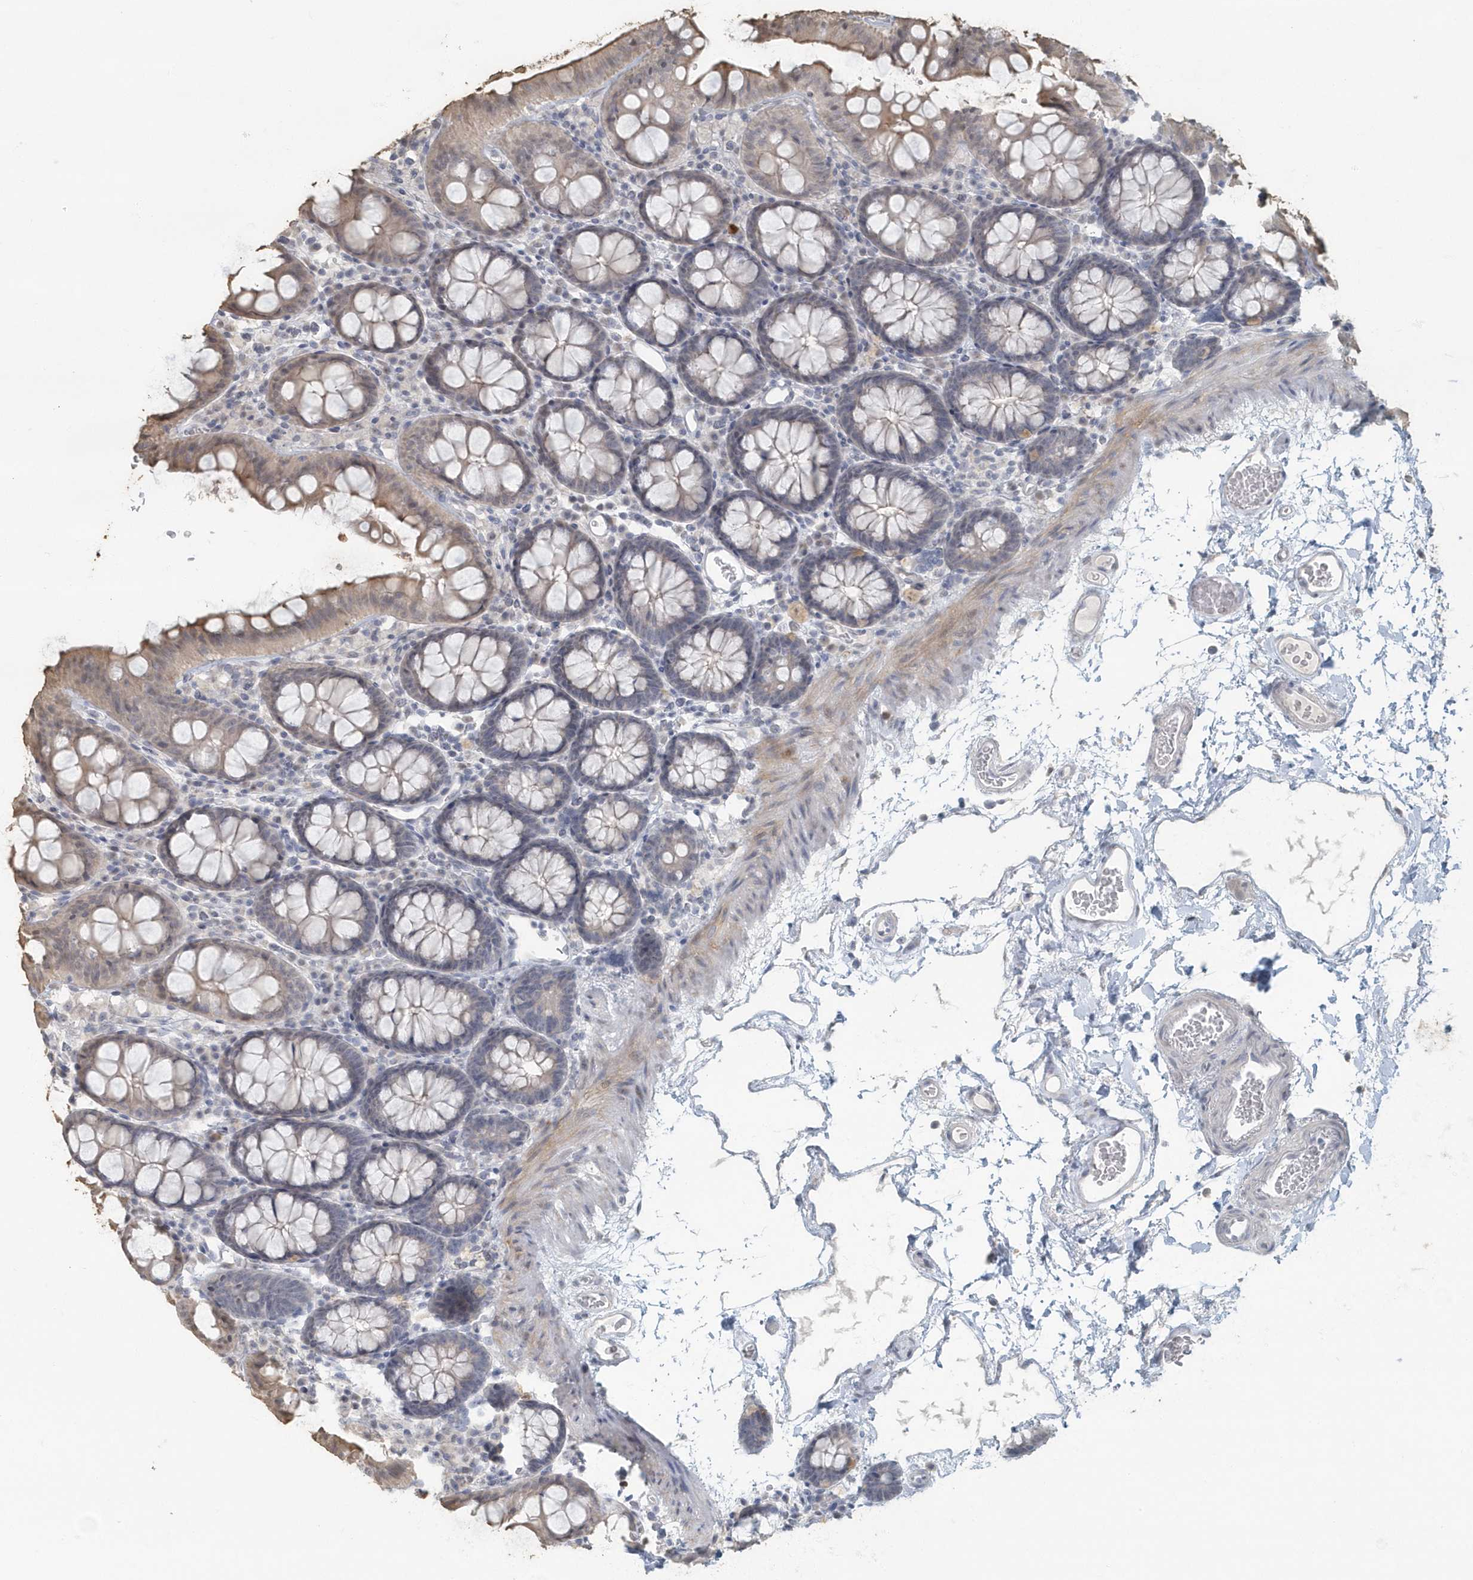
{"staining": {"intensity": "weak", "quantity": ">75%", "location": "cytoplasmic/membranous"}, "tissue": "colon", "cell_type": "Endothelial cells", "image_type": "normal", "snomed": [{"axis": "morphology", "description": "Normal tissue, NOS"}, {"axis": "topography", "description": "Colon"}], "caption": "Colon stained with DAB (3,3'-diaminobenzidine) immunohistochemistry reveals low levels of weak cytoplasmic/membranous expression in about >75% of endothelial cells.", "gene": "MYOT", "patient": {"sex": "male", "age": 75}}